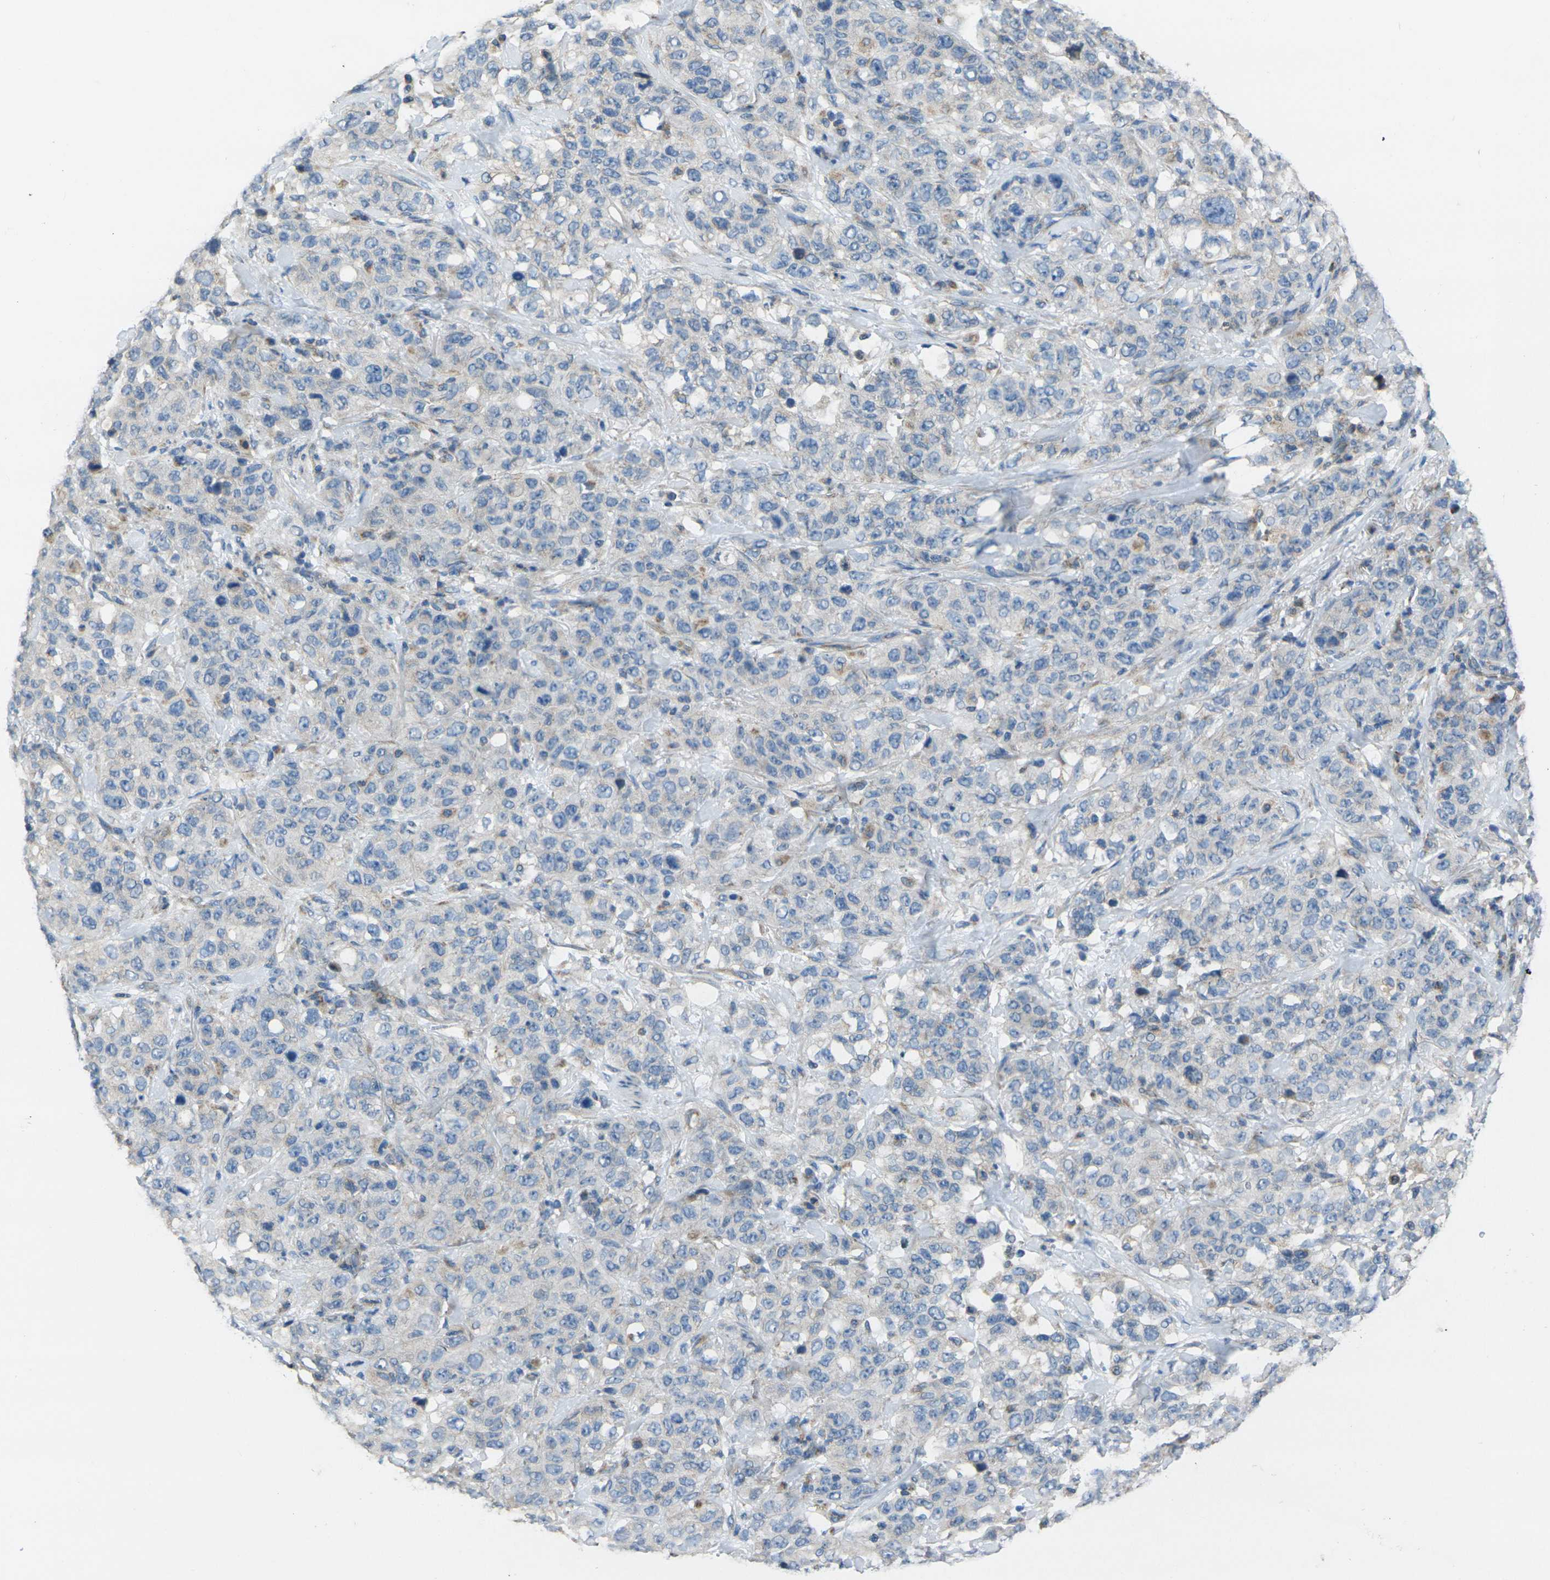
{"staining": {"intensity": "weak", "quantity": "<25%", "location": "cytoplasmic/membranous"}, "tissue": "stomach cancer", "cell_type": "Tumor cells", "image_type": "cancer", "snomed": [{"axis": "morphology", "description": "Adenocarcinoma, NOS"}, {"axis": "topography", "description": "Stomach"}], "caption": "Immunohistochemical staining of human stomach adenocarcinoma displays no significant staining in tumor cells.", "gene": "TMEM120B", "patient": {"sex": "male", "age": 48}}